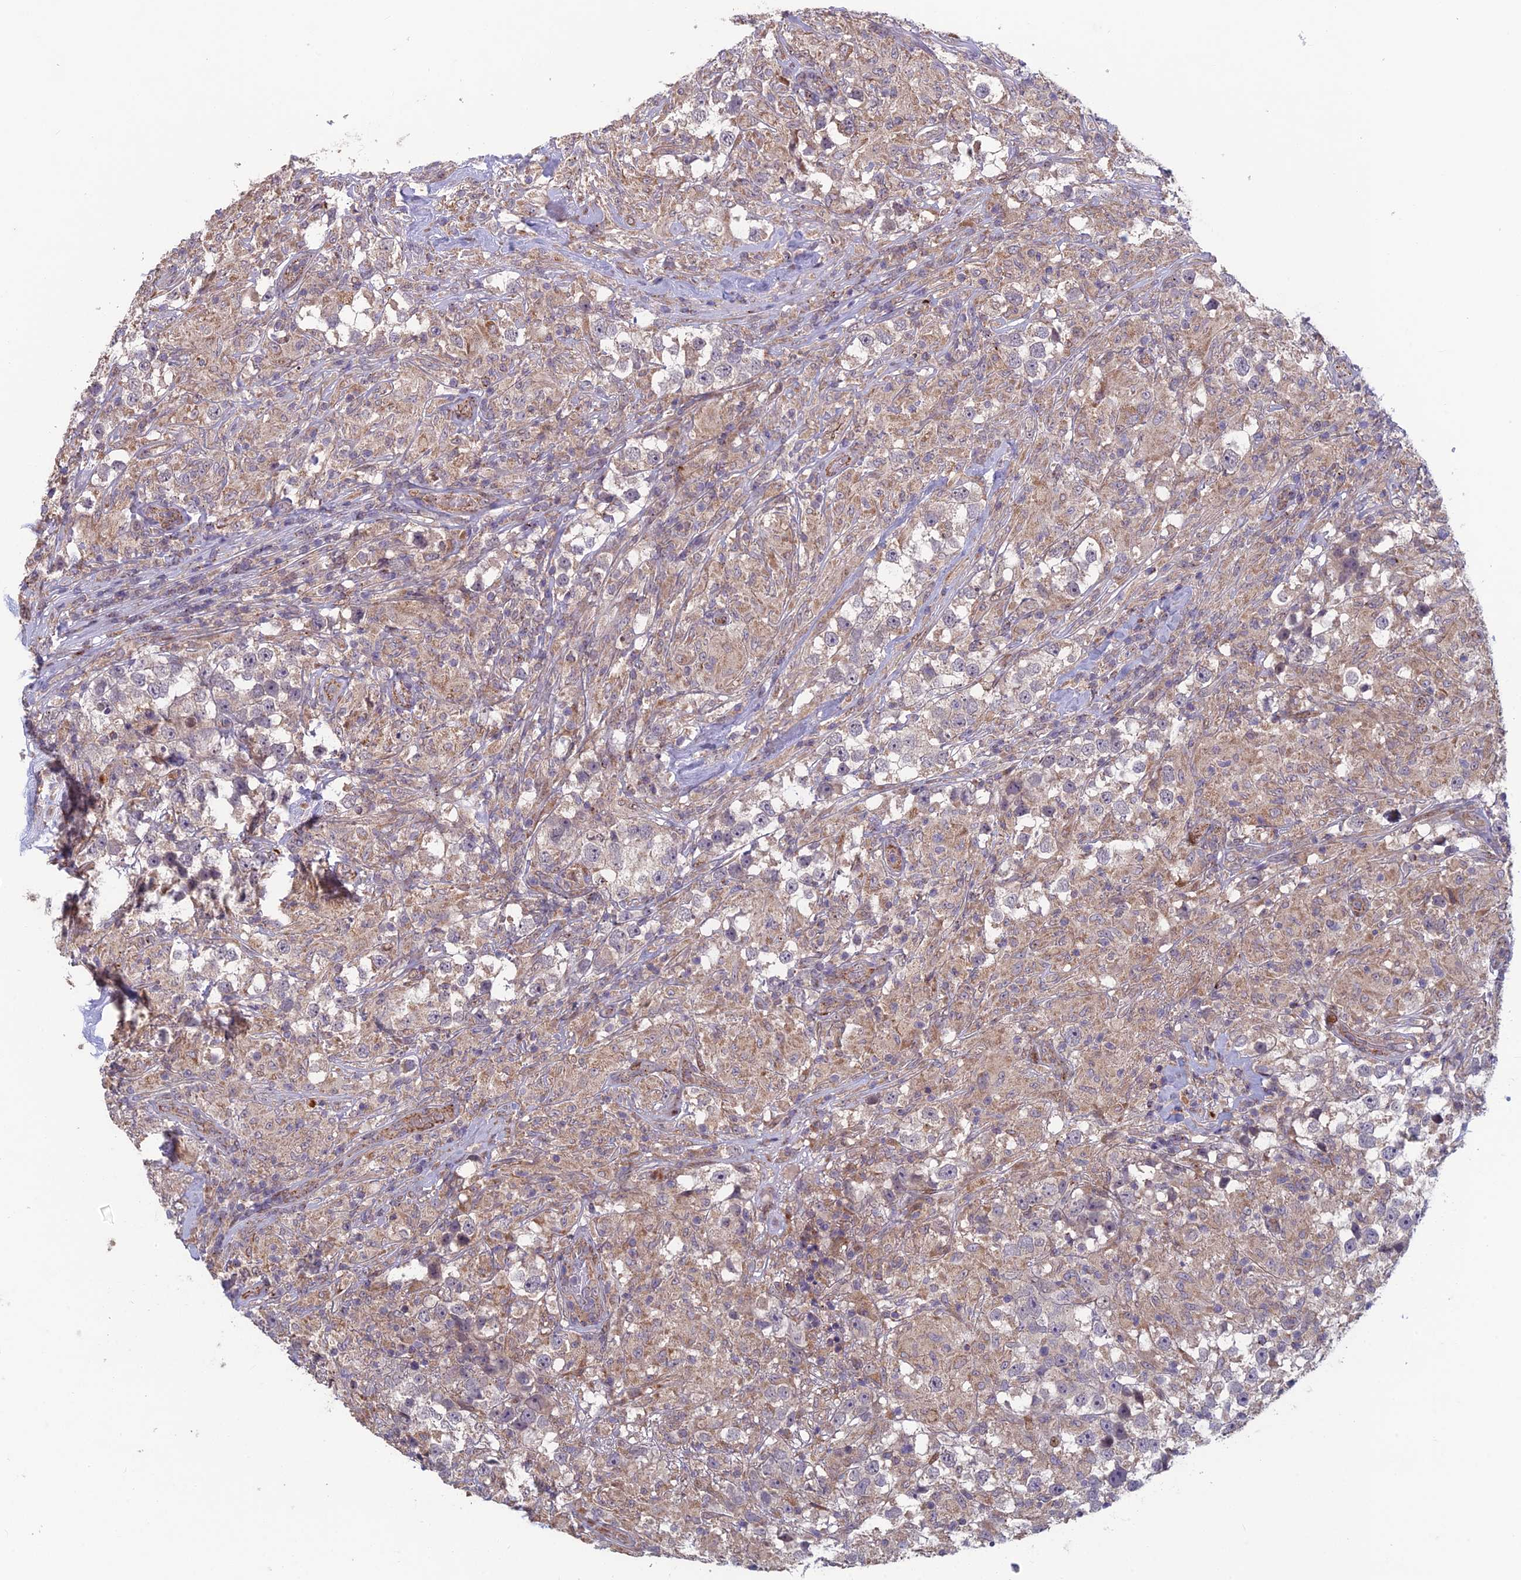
{"staining": {"intensity": "negative", "quantity": "none", "location": "none"}, "tissue": "testis cancer", "cell_type": "Tumor cells", "image_type": "cancer", "snomed": [{"axis": "morphology", "description": "Seminoma, NOS"}, {"axis": "topography", "description": "Testis"}], "caption": "Protein analysis of testis cancer shows no significant expression in tumor cells.", "gene": "FOXS1", "patient": {"sex": "male", "age": 46}}